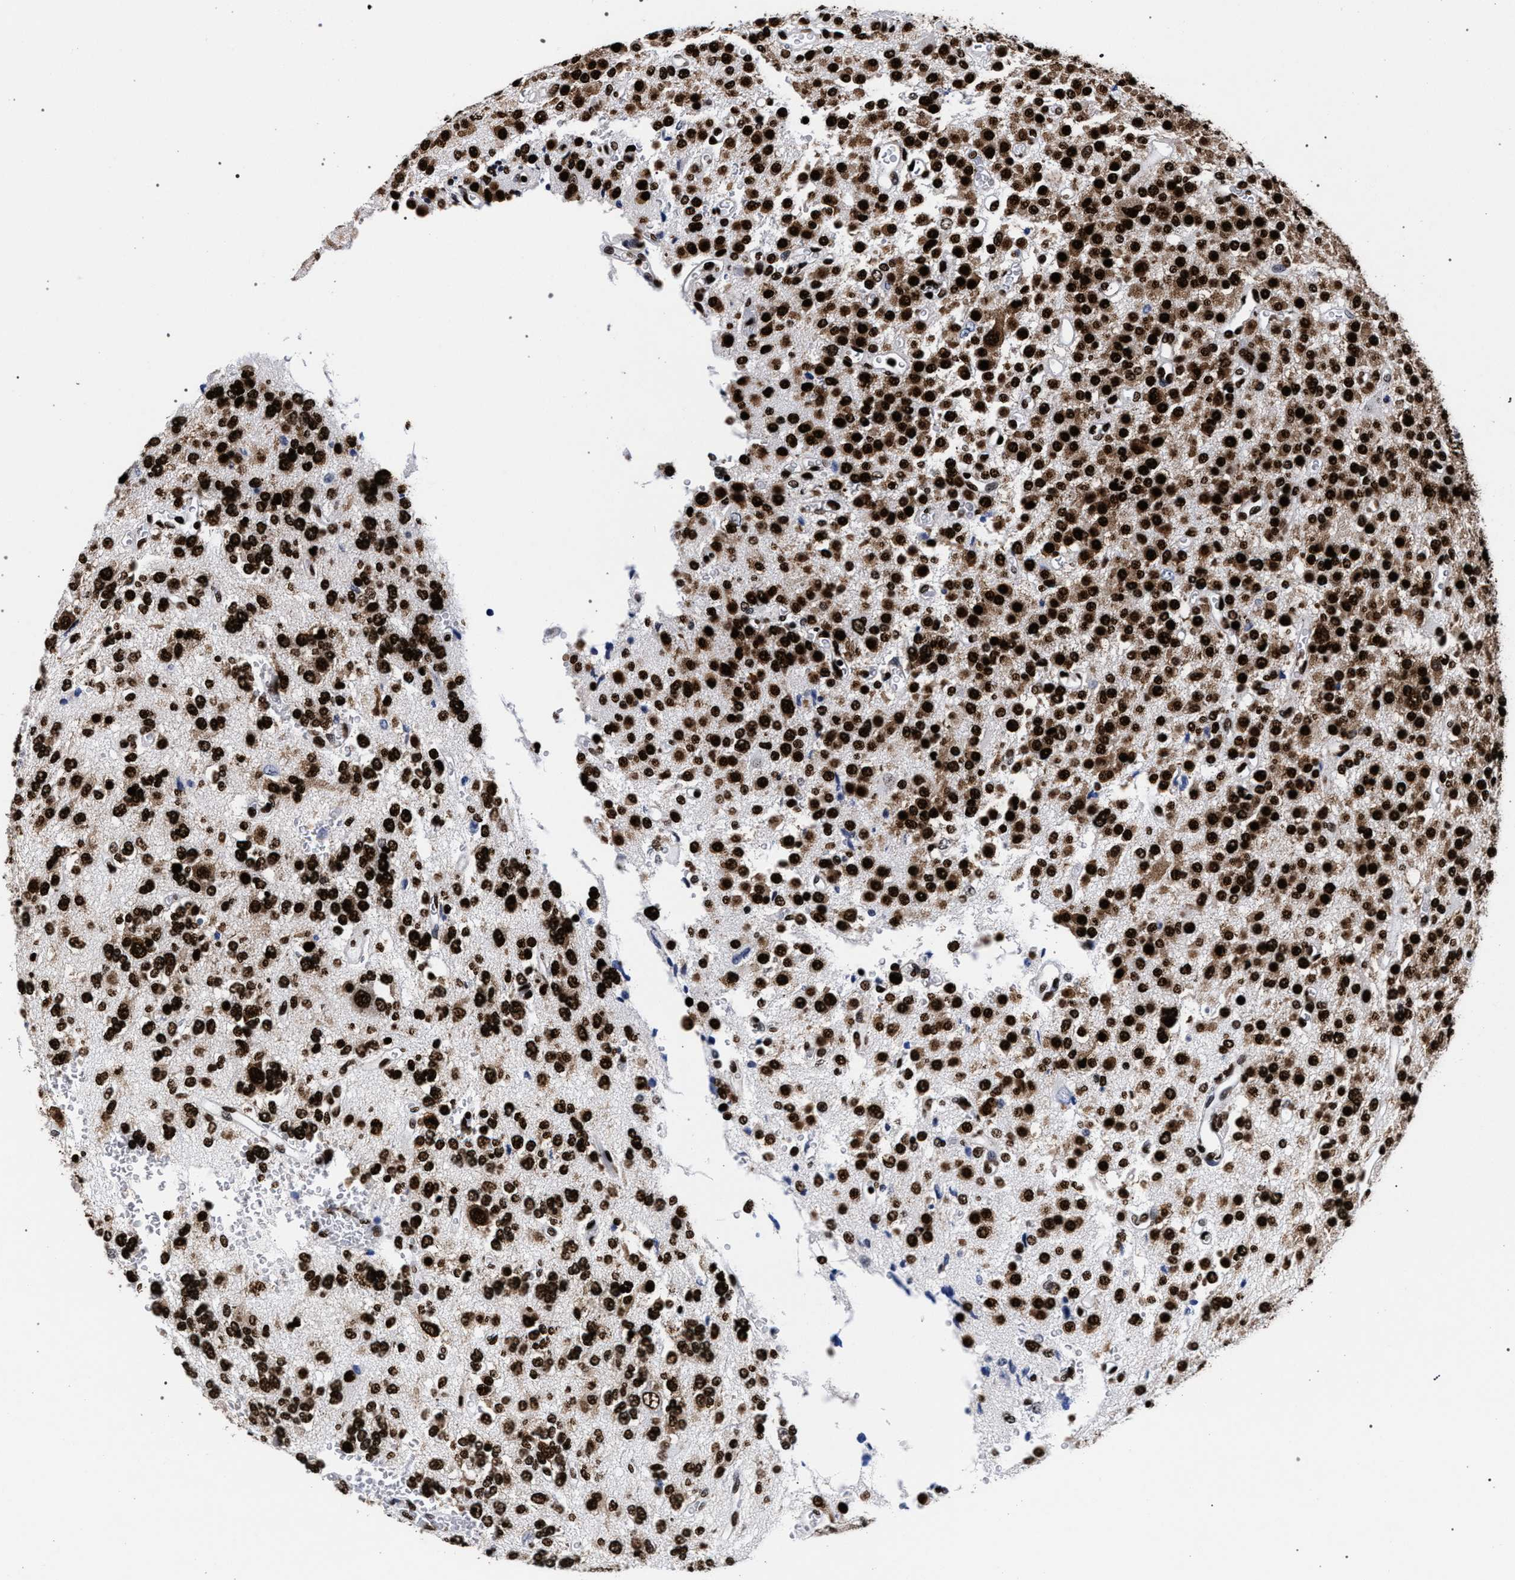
{"staining": {"intensity": "strong", "quantity": ">75%", "location": "cytoplasmic/membranous,nuclear"}, "tissue": "glioma", "cell_type": "Tumor cells", "image_type": "cancer", "snomed": [{"axis": "morphology", "description": "Glioma, malignant, Low grade"}, {"axis": "topography", "description": "Brain"}], "caption": "About >75% of tumor cells in human low-grade glioma (malignant) demonstrate strong cytoplasmic/membranous and nuclear protein staining as visualized by brown immunohistochemical staining.", "gene": "HNRNPA1", "patient": {"sex": "male", "age": 38}}